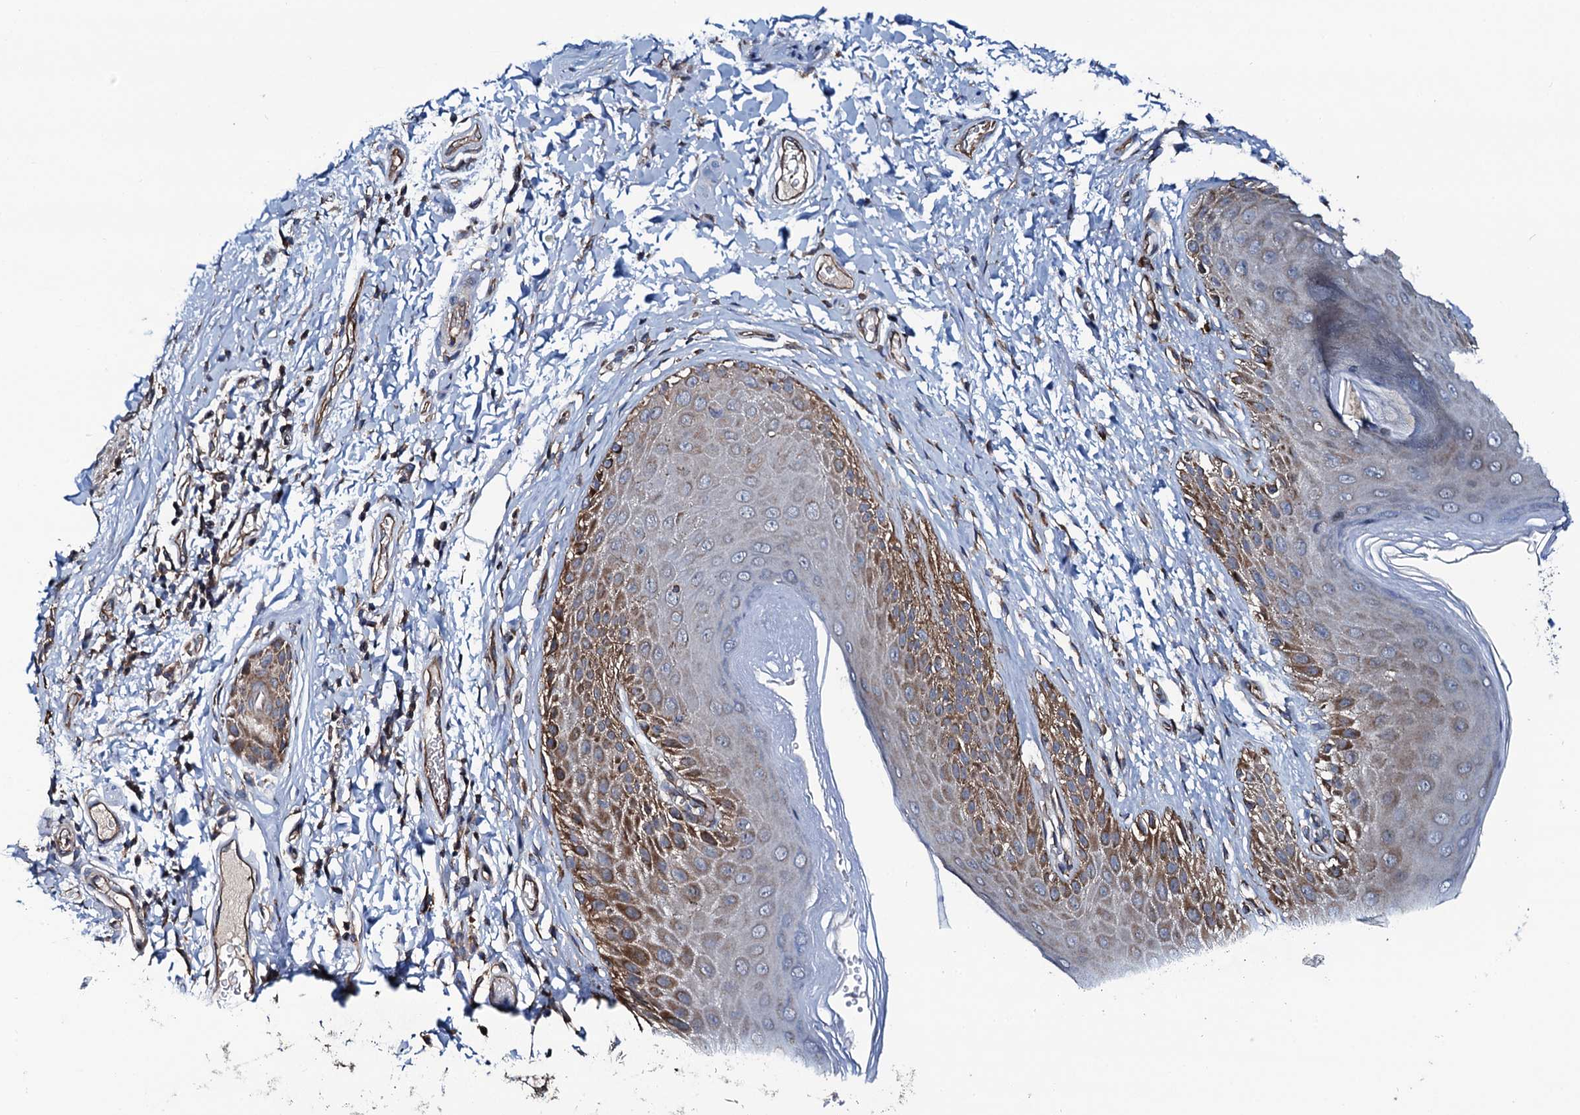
{"staining": {"intensity": "moderate", "quantity": "25%-75%", "location": "cytoplasmic/membranous"}, "tissue": "skin", "cell_type": "Epidermal cells", "image_type": "normal", "snomed": [{"axis": "morphology", "description": "Normal tissue, NOS"}, {"axis": "topography", "description": "Anal"}], "caption": "This image reveals immunohistochemistry (IHC) staining of unremarkable skin, with medium moderate cytoplasmic/membranous positivity in about 25%-75% of epidermal cells.", "gene": "NEK1", "patient": {"sex": "male", "age": 44}}